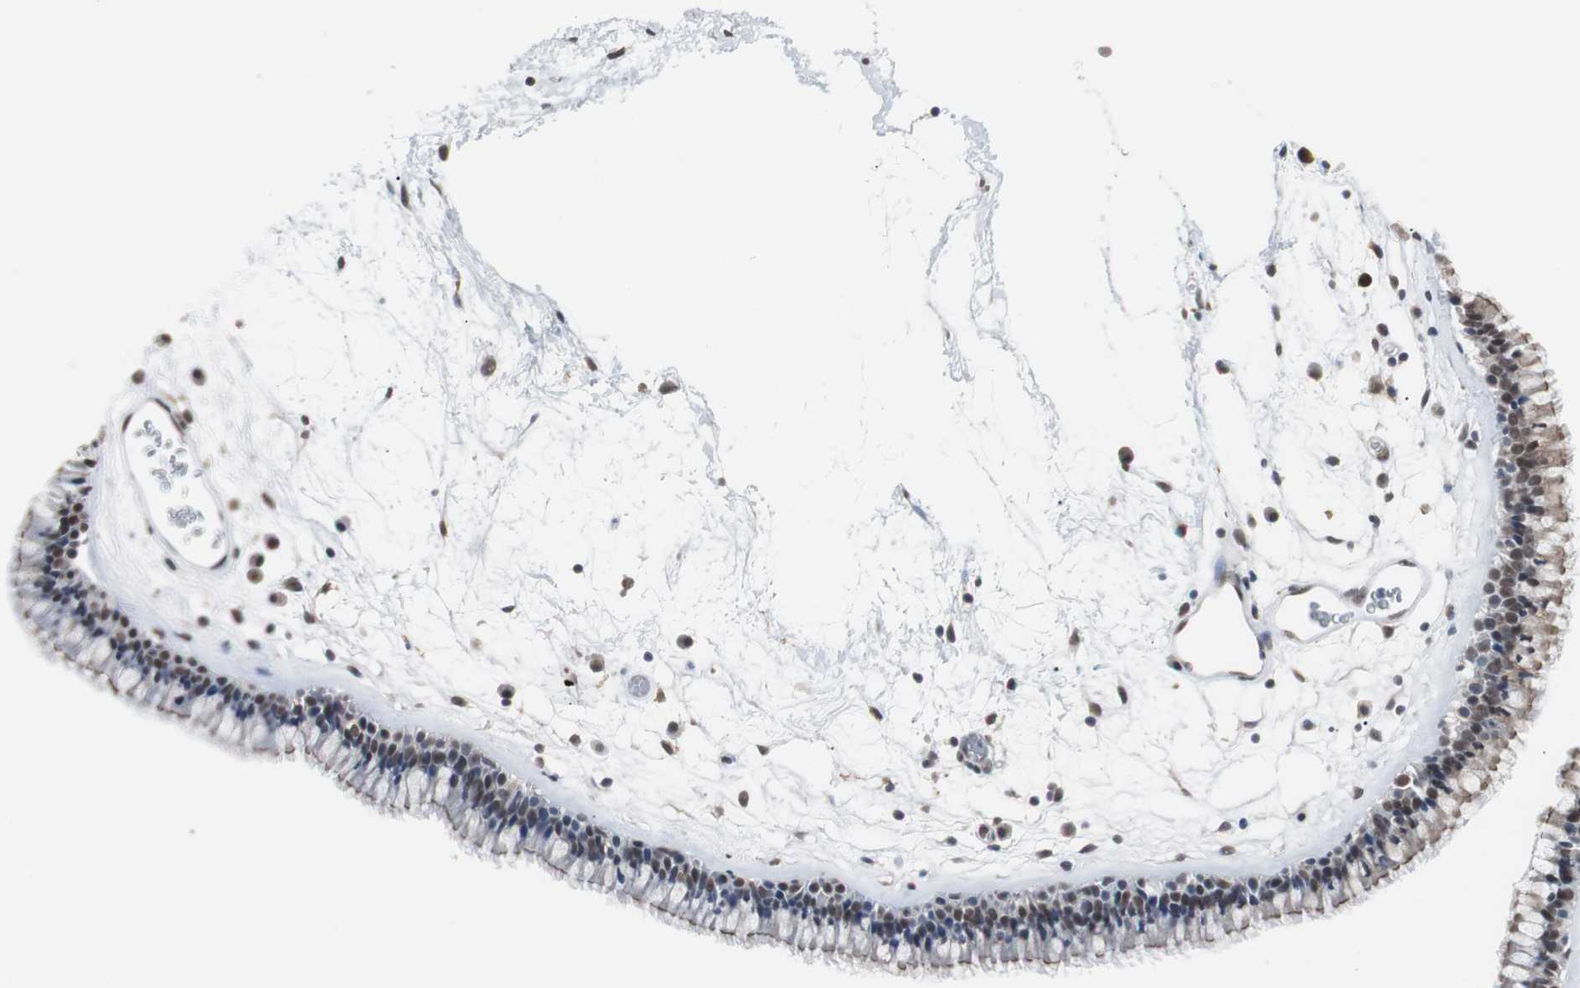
{"staining": {"intensity": "moderate", "quantity": "25%-75%", "location": "cytoplasmic/membranous,nuclear"}, "tissue": "nasopharynx", "cell_type": "Respiratory epithelial cells", "image_type": "normal", "snomed": [{"axis": "morphology", "description": "Normal tissue, NOS"}, {"axis": "morphology", "description": "Inflammation, NOS"}, {"axis": "topography", "description": "Nasopharynx"}], "caption": "Respiratory epithelial cells exhibit medium levels of moderate cytoplasmic/membranous,nuclear staining in approximately 25%-75% of cells in unremarkable human nasopharynx. The staining was performed using DAB to visualize the protein expression in brown, while the nuclei were stained in blue with hematoxylin (Magnification: 20x).", "gene": "TAF7", "patient": {"sex": "male", "age": 48}}